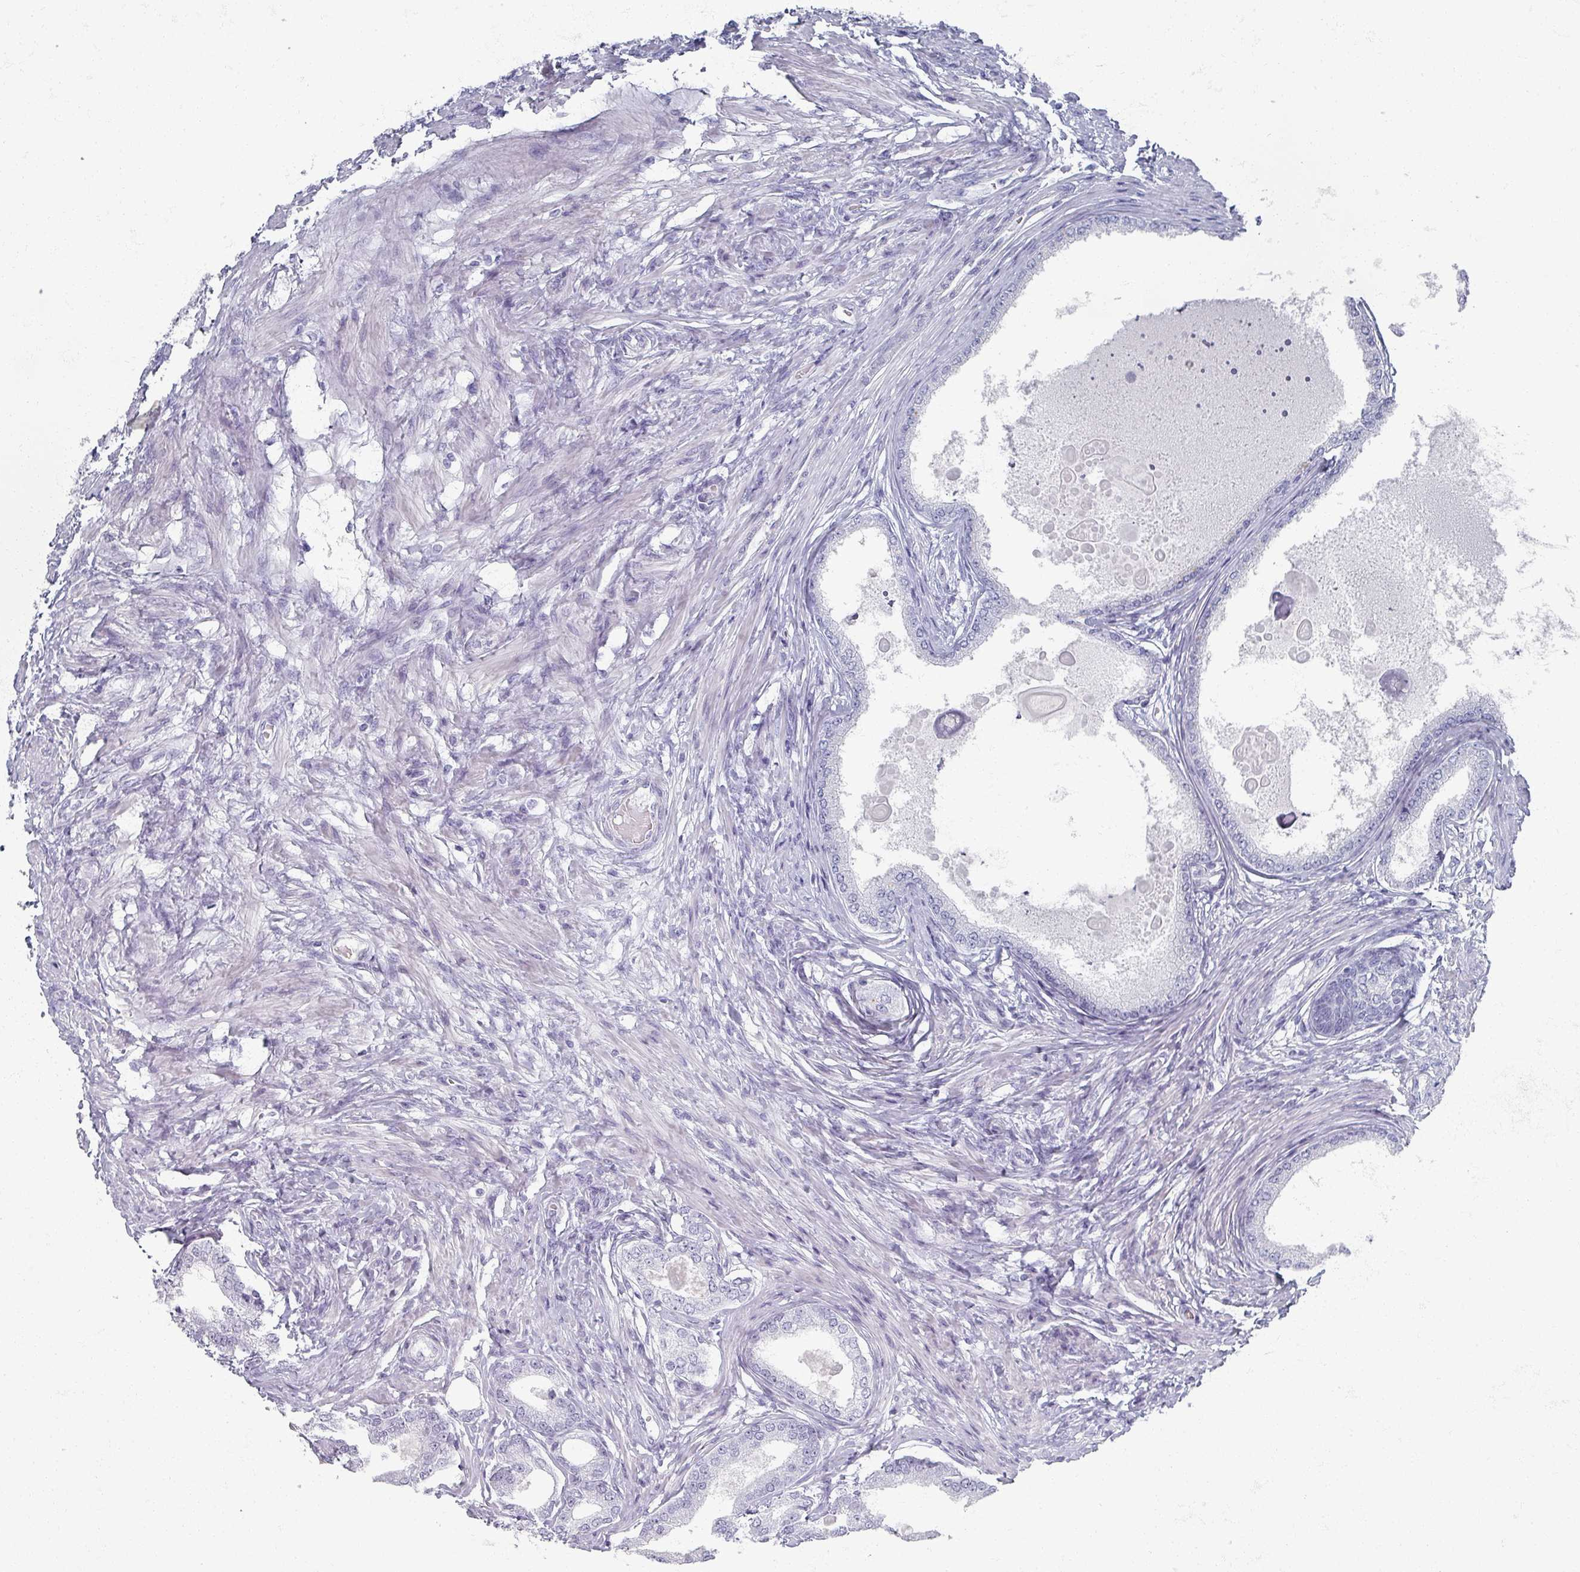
{"staining": {"intensity": "negative", "quantity": "none", "location": "none"}, "tissue": "prostate cancer", "cell_type": "Tumor cells", "image_type": "cancer", "snomed": [{"axis": "morphology", "description": "Adenocarcinoma, High grade"}, {"axis": "topography", "description": "Prostate"}], "caption": "High magnification brightfield microscopy of prostate cancer stained with DAB (3,3'-diaminobenzidine) (brown) and counterstained with hematoxylin (blue): tumor cells show no significant positivity. The staining is performed using DAB (3,3'-diaminobenzidine) brown chromogen with nuclei counter-stained in using hematoxylin.", "gene": "OMG", "patient": {"sex": "male", "age": 69}}